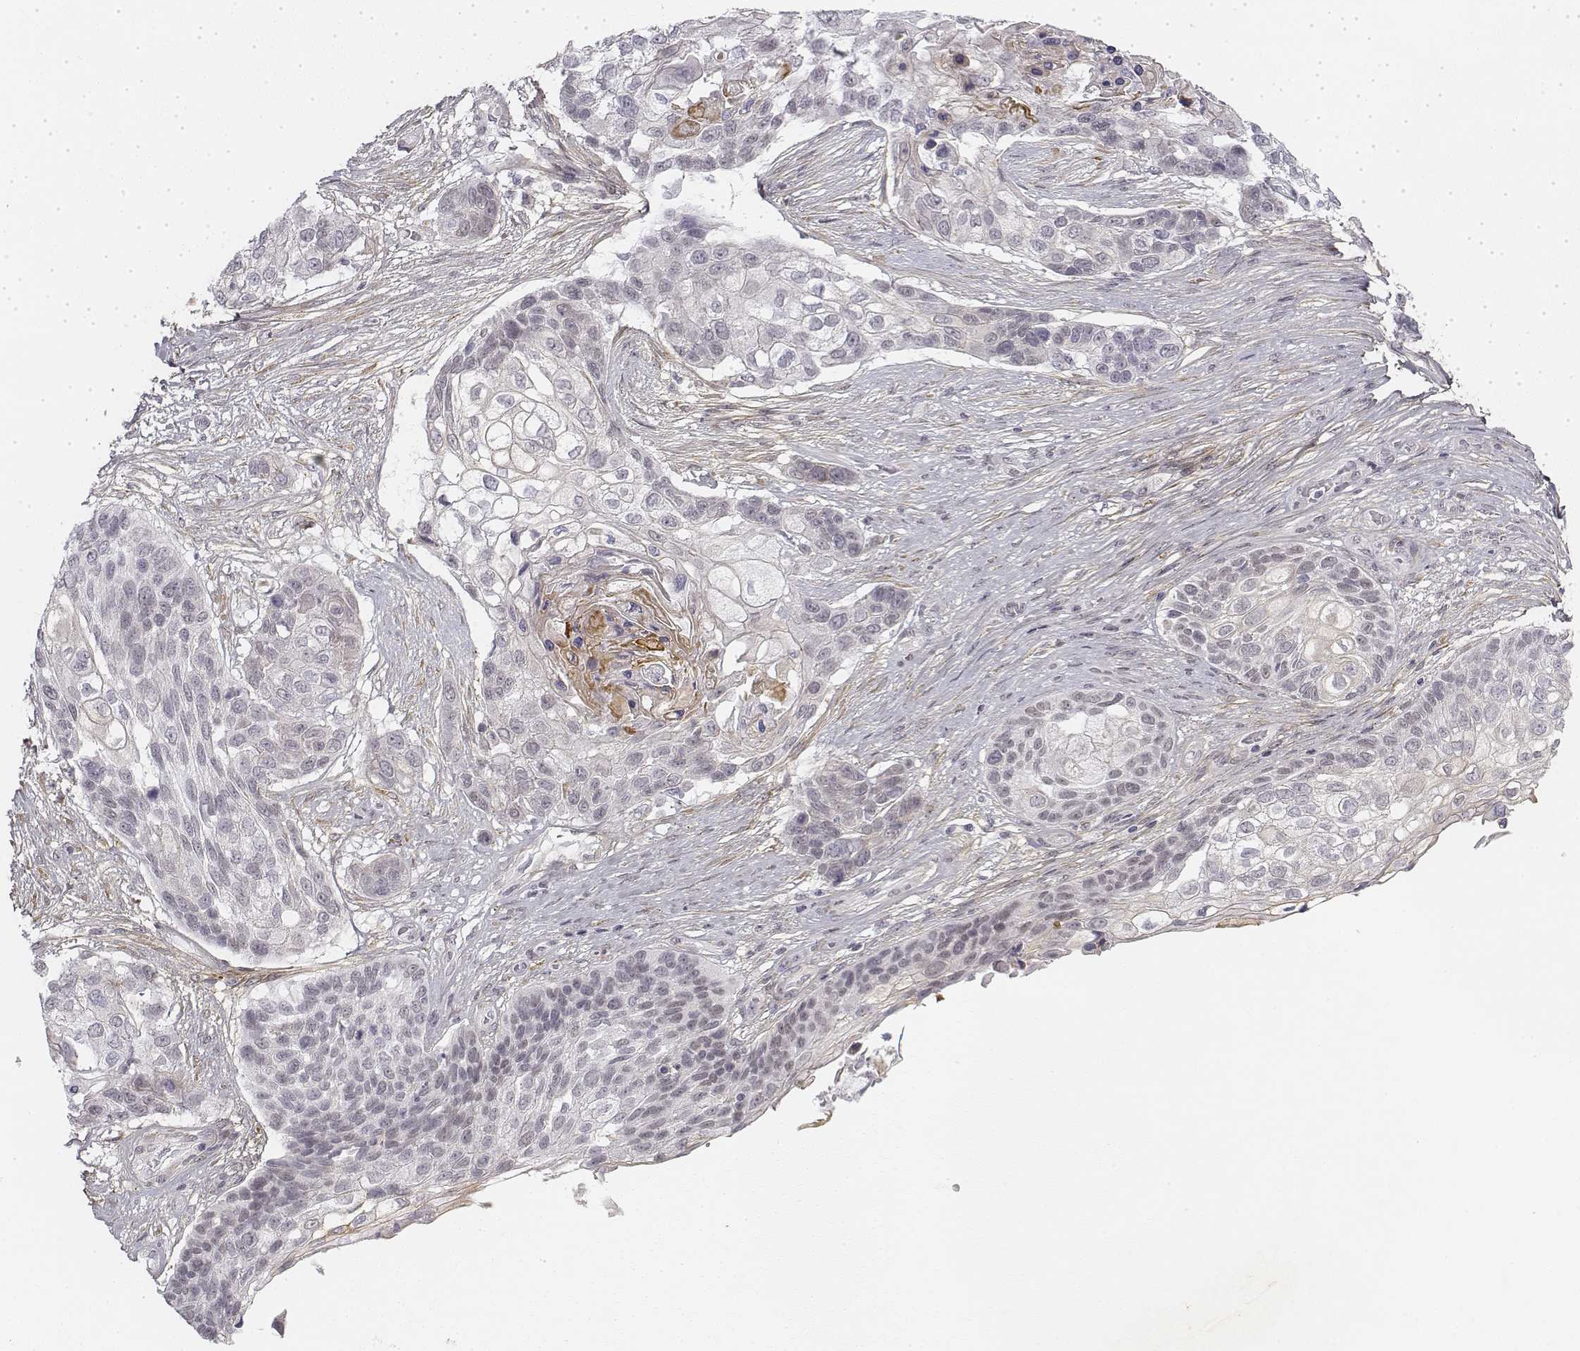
{"staining": {"intensity": "negative", "quantity": "none", "location": "none"}, "tissue": "lung cancer", "cell_type": "Tumor cells", "image_type": "cancer", "snomed": [{"axis": "morphology", "description": "Squamous cell carcinoma, NOS"}, {"axis": "topography", "description": "Lung"}], "caption": "Squamous cell carcinoma (lung) stained for a protein using immunohistochemistry (IHC) shows no positivity tumor cells.", "gene": "KRT84", "patient": {"sex": "male", "age": 69}}